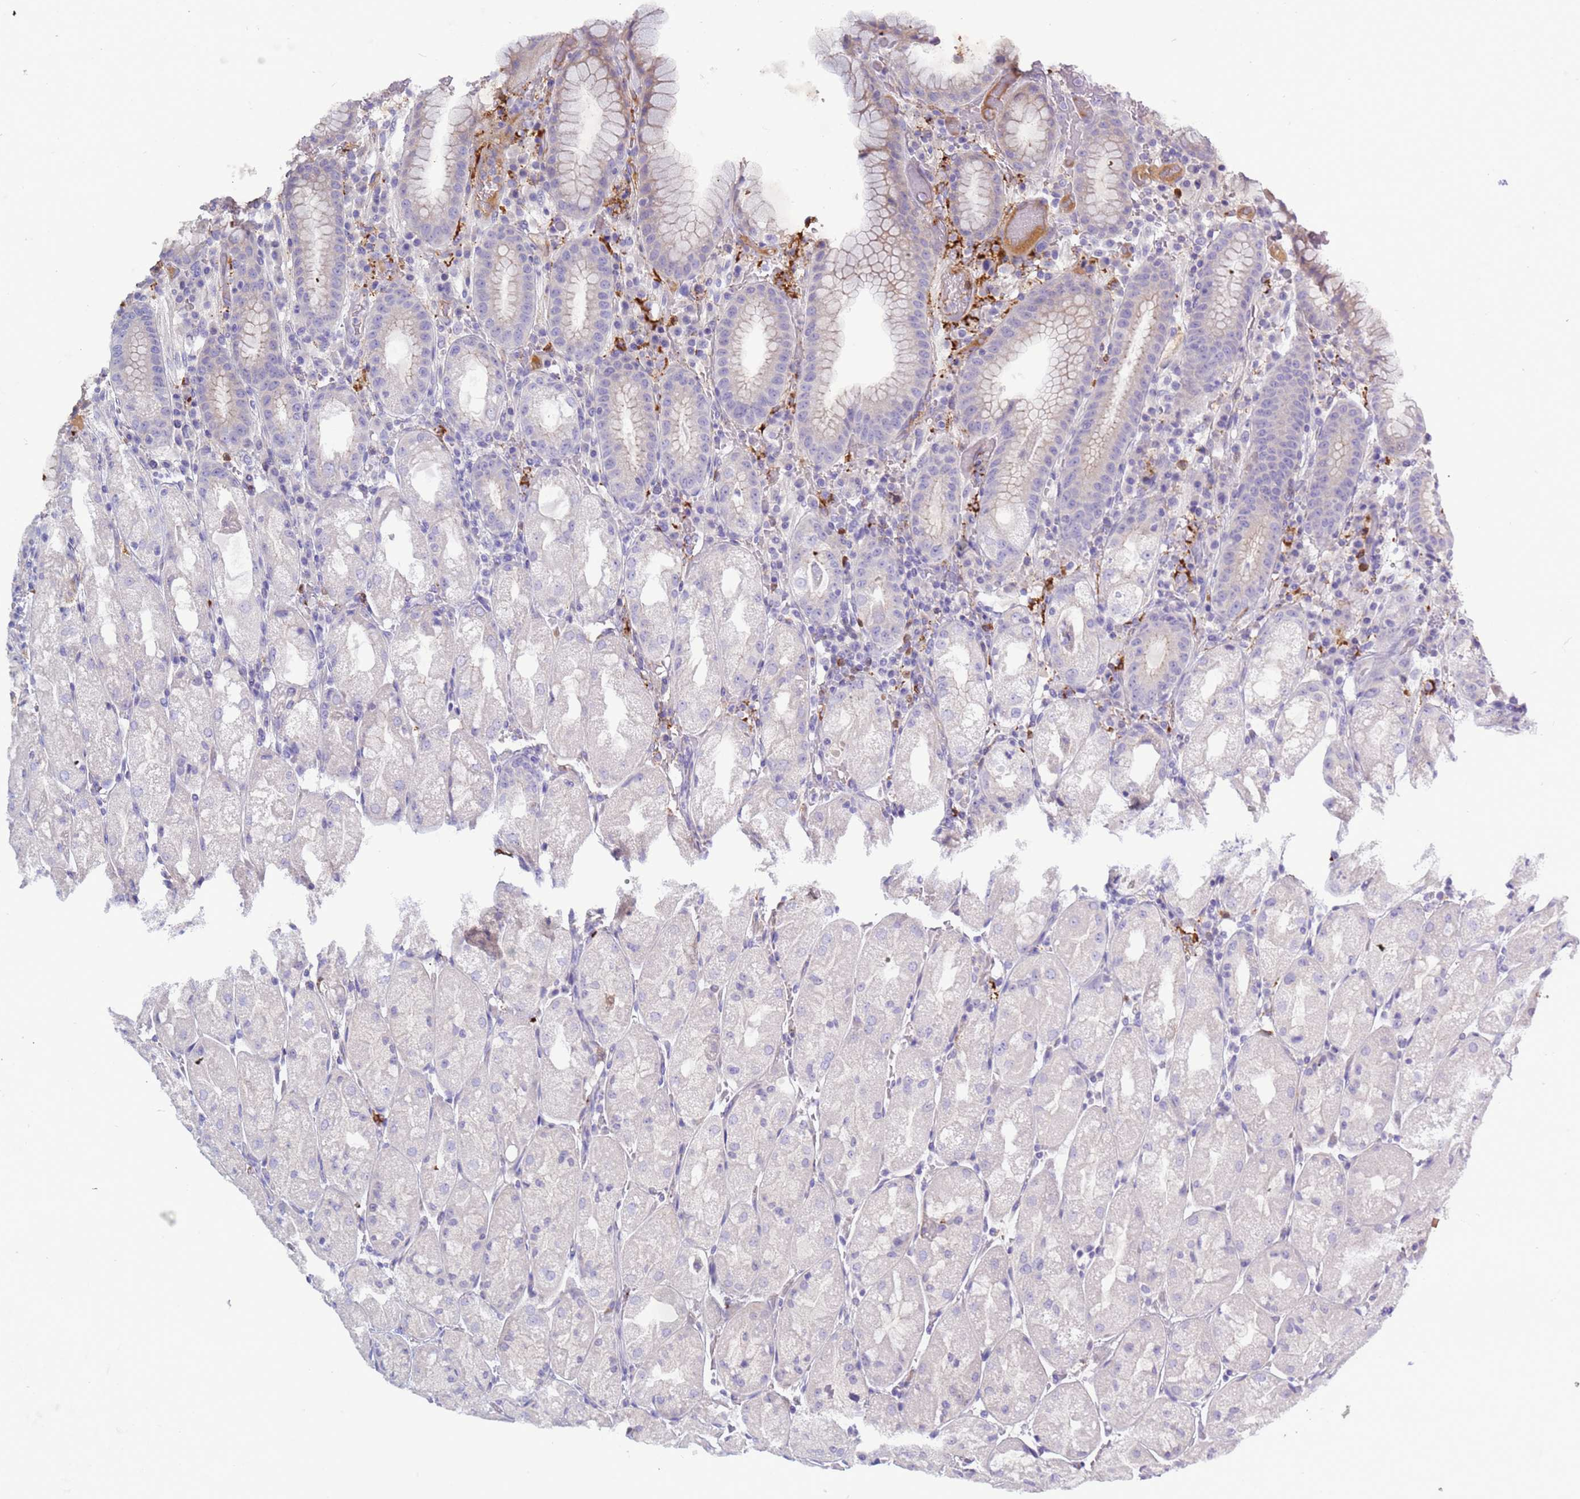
{"staining": {"intensity": "negative", "quantity": "none", "location": "none"}, "tissue": "stomach", "cell_type": "Glandular cells", "image_type": "normal", "snomed": [{"axis": "morphology", "description": "Normal tissue, NOS"}, {"axis": "topography", "description": "Stomach, upper"}], "caption": "This is a image of immunohistochemistry (IHC) staining of benign stomach, which shows no positivity in glandular cells.", "gene": "C4orf46", "patient": {"sex": "male", "age": 52}}